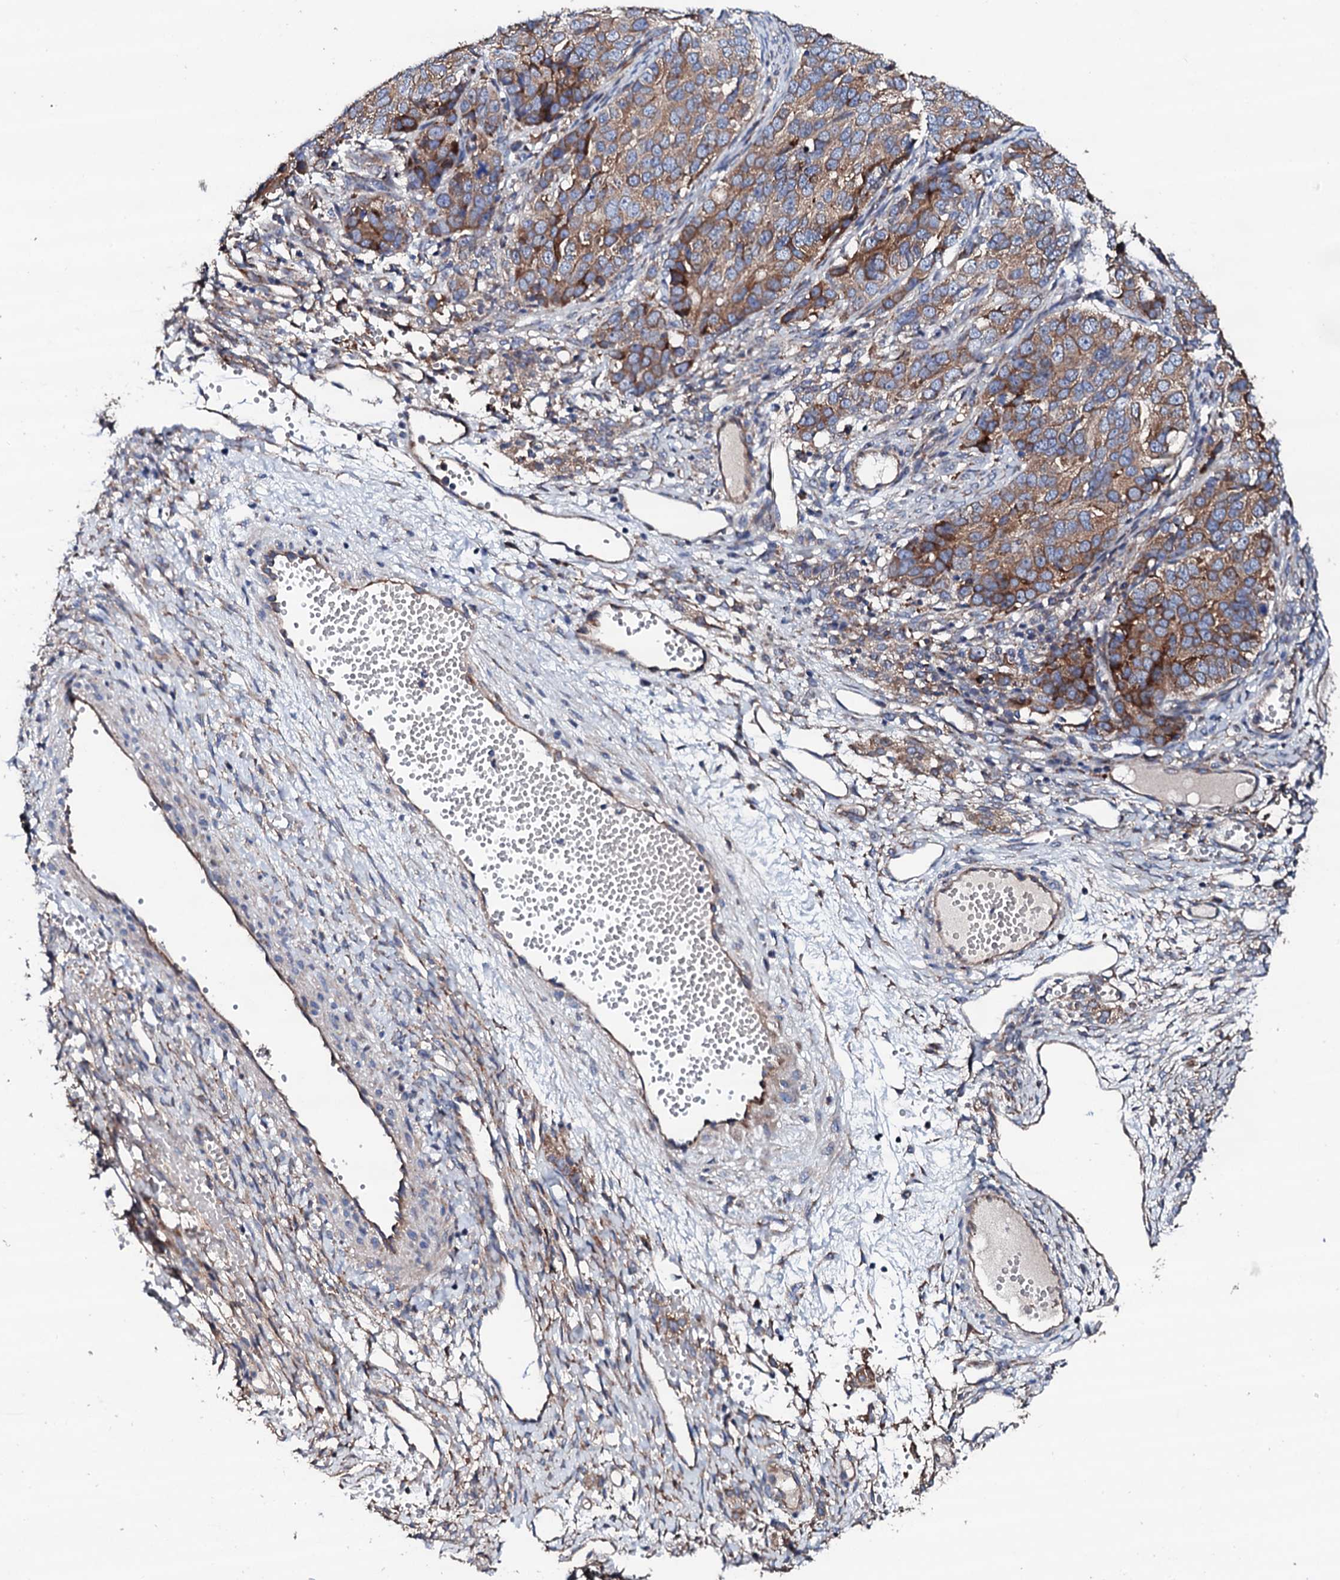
{"staining": {"intensity": "moderate", "quantity": ">75%", "location": "cytoplasmic/membranous"}, "tissue": "ovarian cancer", "cell_type": "Tumor cells", "image_type": "cancer", "snomed": [{"axis": "morphology", "description": "Carcinoma, endometroid"}, {"axis": "topography", "description": "Ovary"}], "caption": "Immunohistochemistry (IHC) (DAB) staining of human ovarian cancer (endometroid carcinoma) reveals moderate cytoplasmic/membranous protein expression in about >75% of tumor cells. (brown staining indicates protein expression, while blue staining denotes nuclei).", "gene": "LIPT2", "patient": {"sex": "female", "age": 51}}